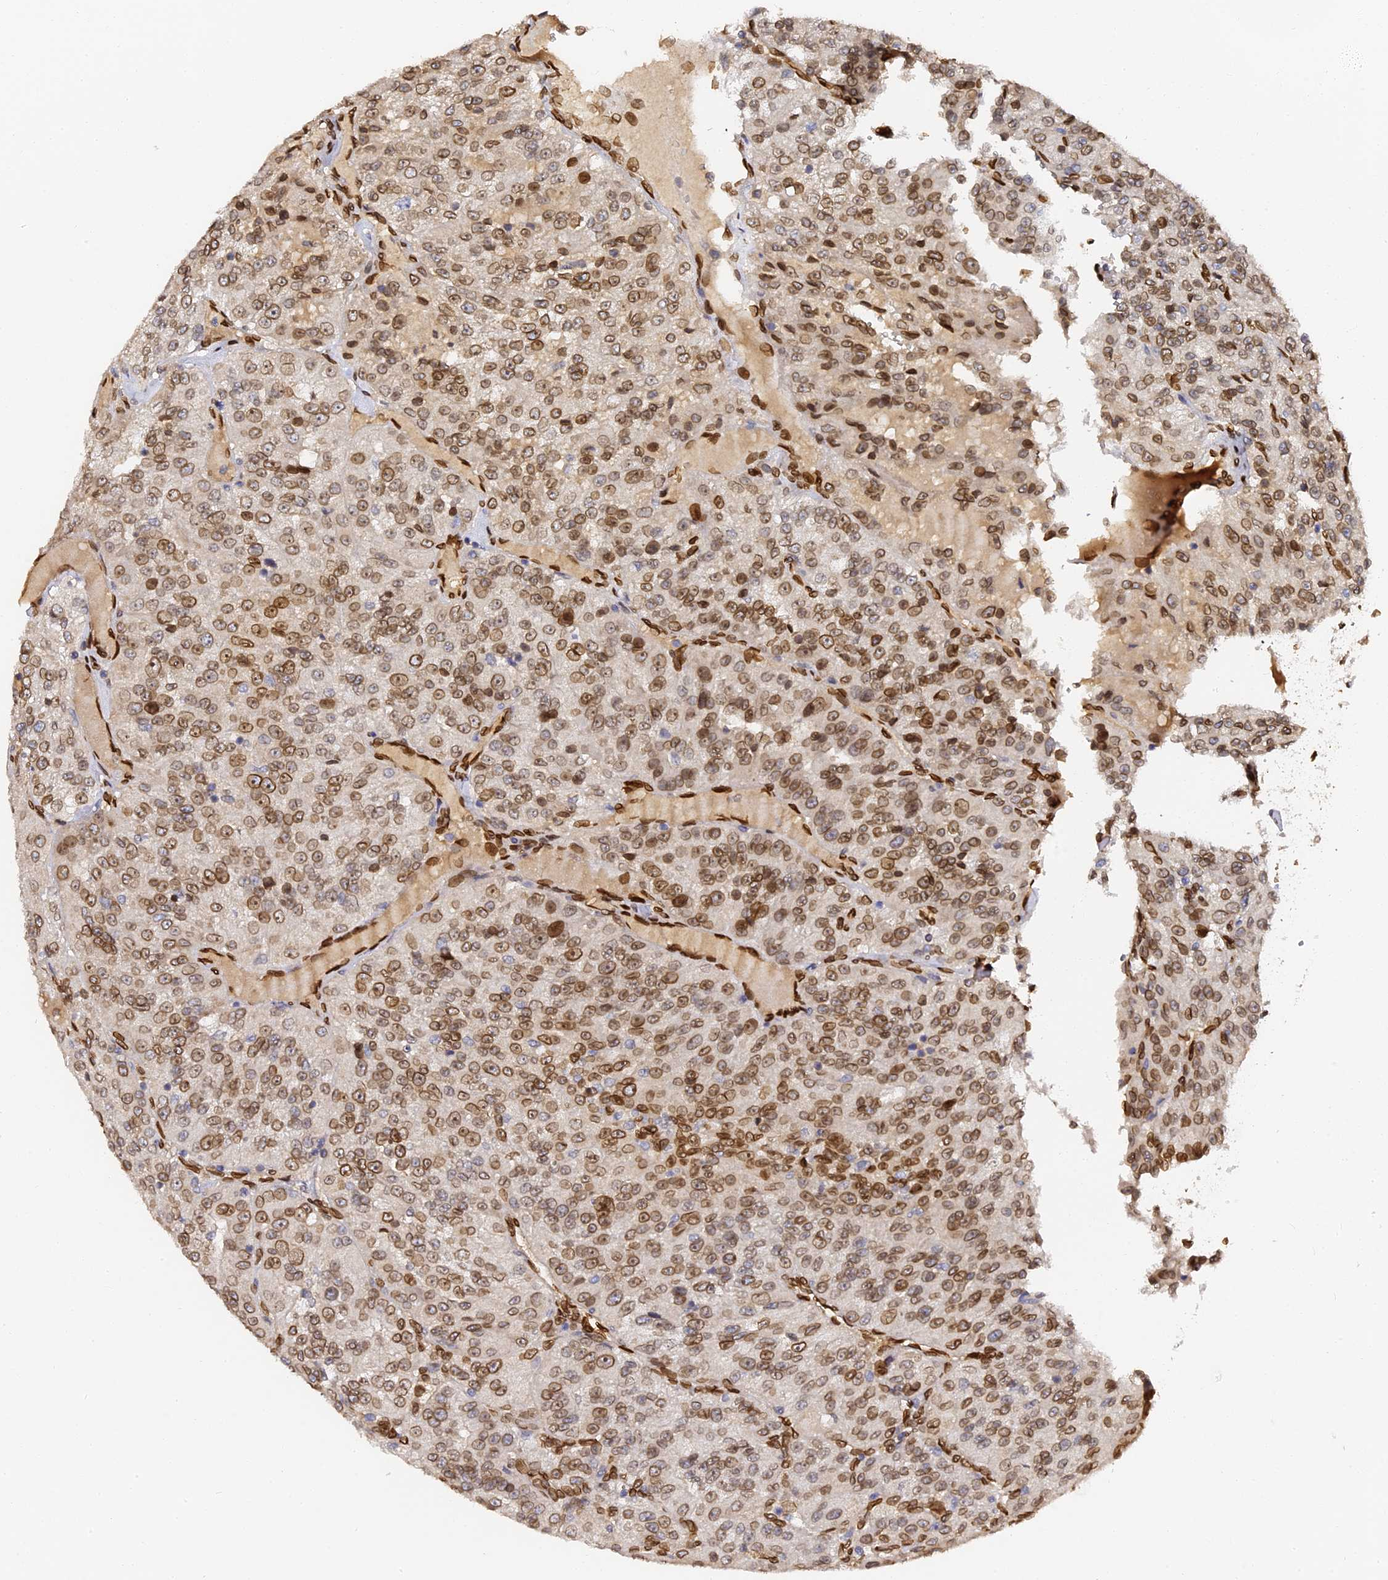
{"staining": {"intensity": "moderate", "quantity": ">75%", "location": "cytoplasmic/membranous,nuclear"}, "tissue": "renal cancer", "cell_type": "Tumor cells", "image_type": "cancer", "snomed": [{"axis": "morphology", "description": "Adenocarcinoma, NOS"}, {"axis": "topography", "description": "Kidney"}], "caption": "The image shows immunohistochemical staining of renal cancer. There is moderate cytoplasmic/membranous and nuclear positivity is identified in about >75% of tumor cells.", "gene": "ANAPC5", "patient": {"sex": "female", "age": 63}}